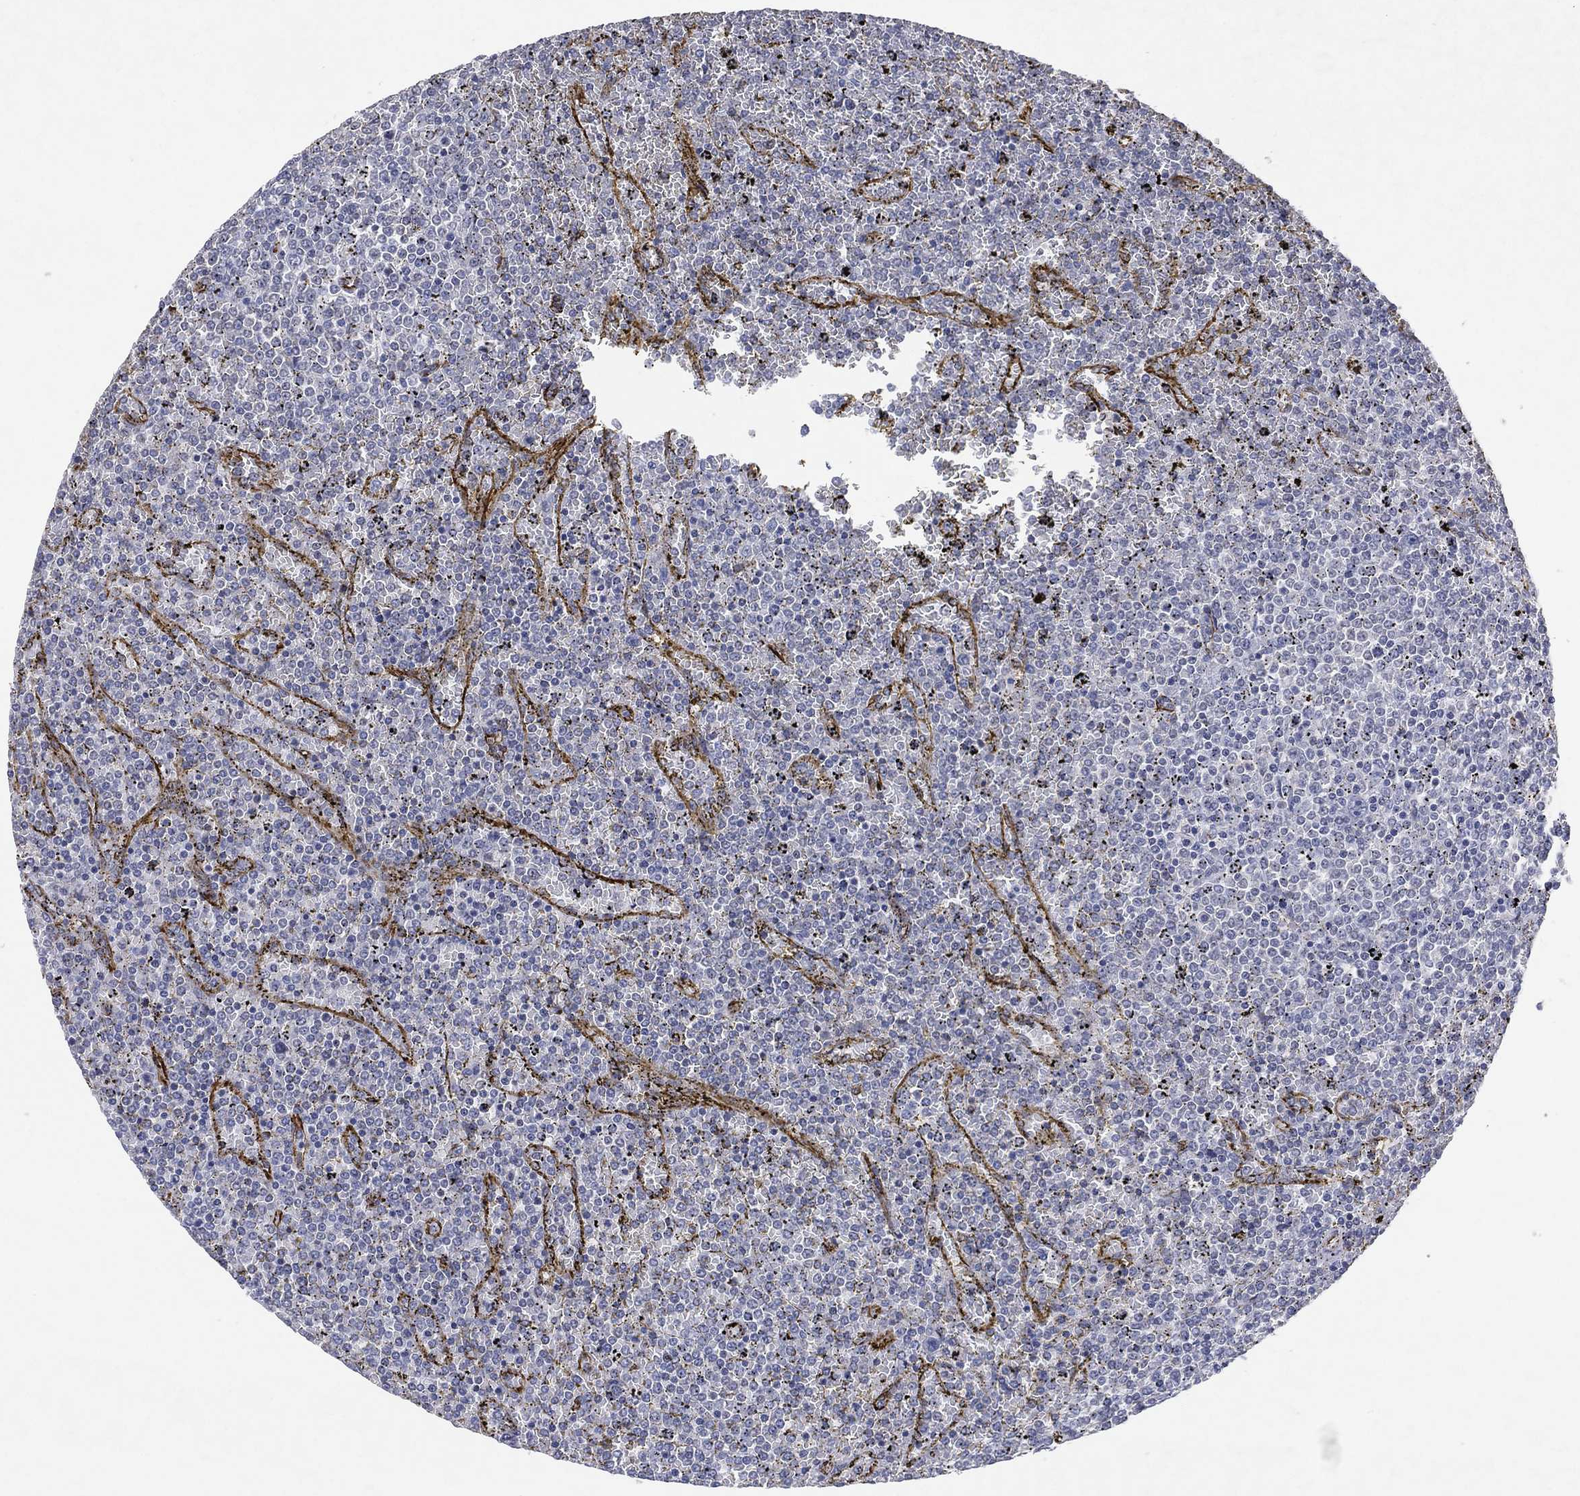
{"staining": {"intensity": "negative", "quantity": "none", "location": "none"}, "tissue": "lymphoma", "cell_type": "Tumor cells", "image_type": "cancer", "snomed": [{"axis": "morphology", "description": "Malignant lymphoma, non-Hodgkin's type, Low grade"}, {"axis": "topography", "description": "Spleen"}], "caption": "Immunohistochemistry (IHC) of human lymphoma displays no expression in tumor cells.", "gene": "FLI1", "patient": {"sex": "female", "age": 77}}